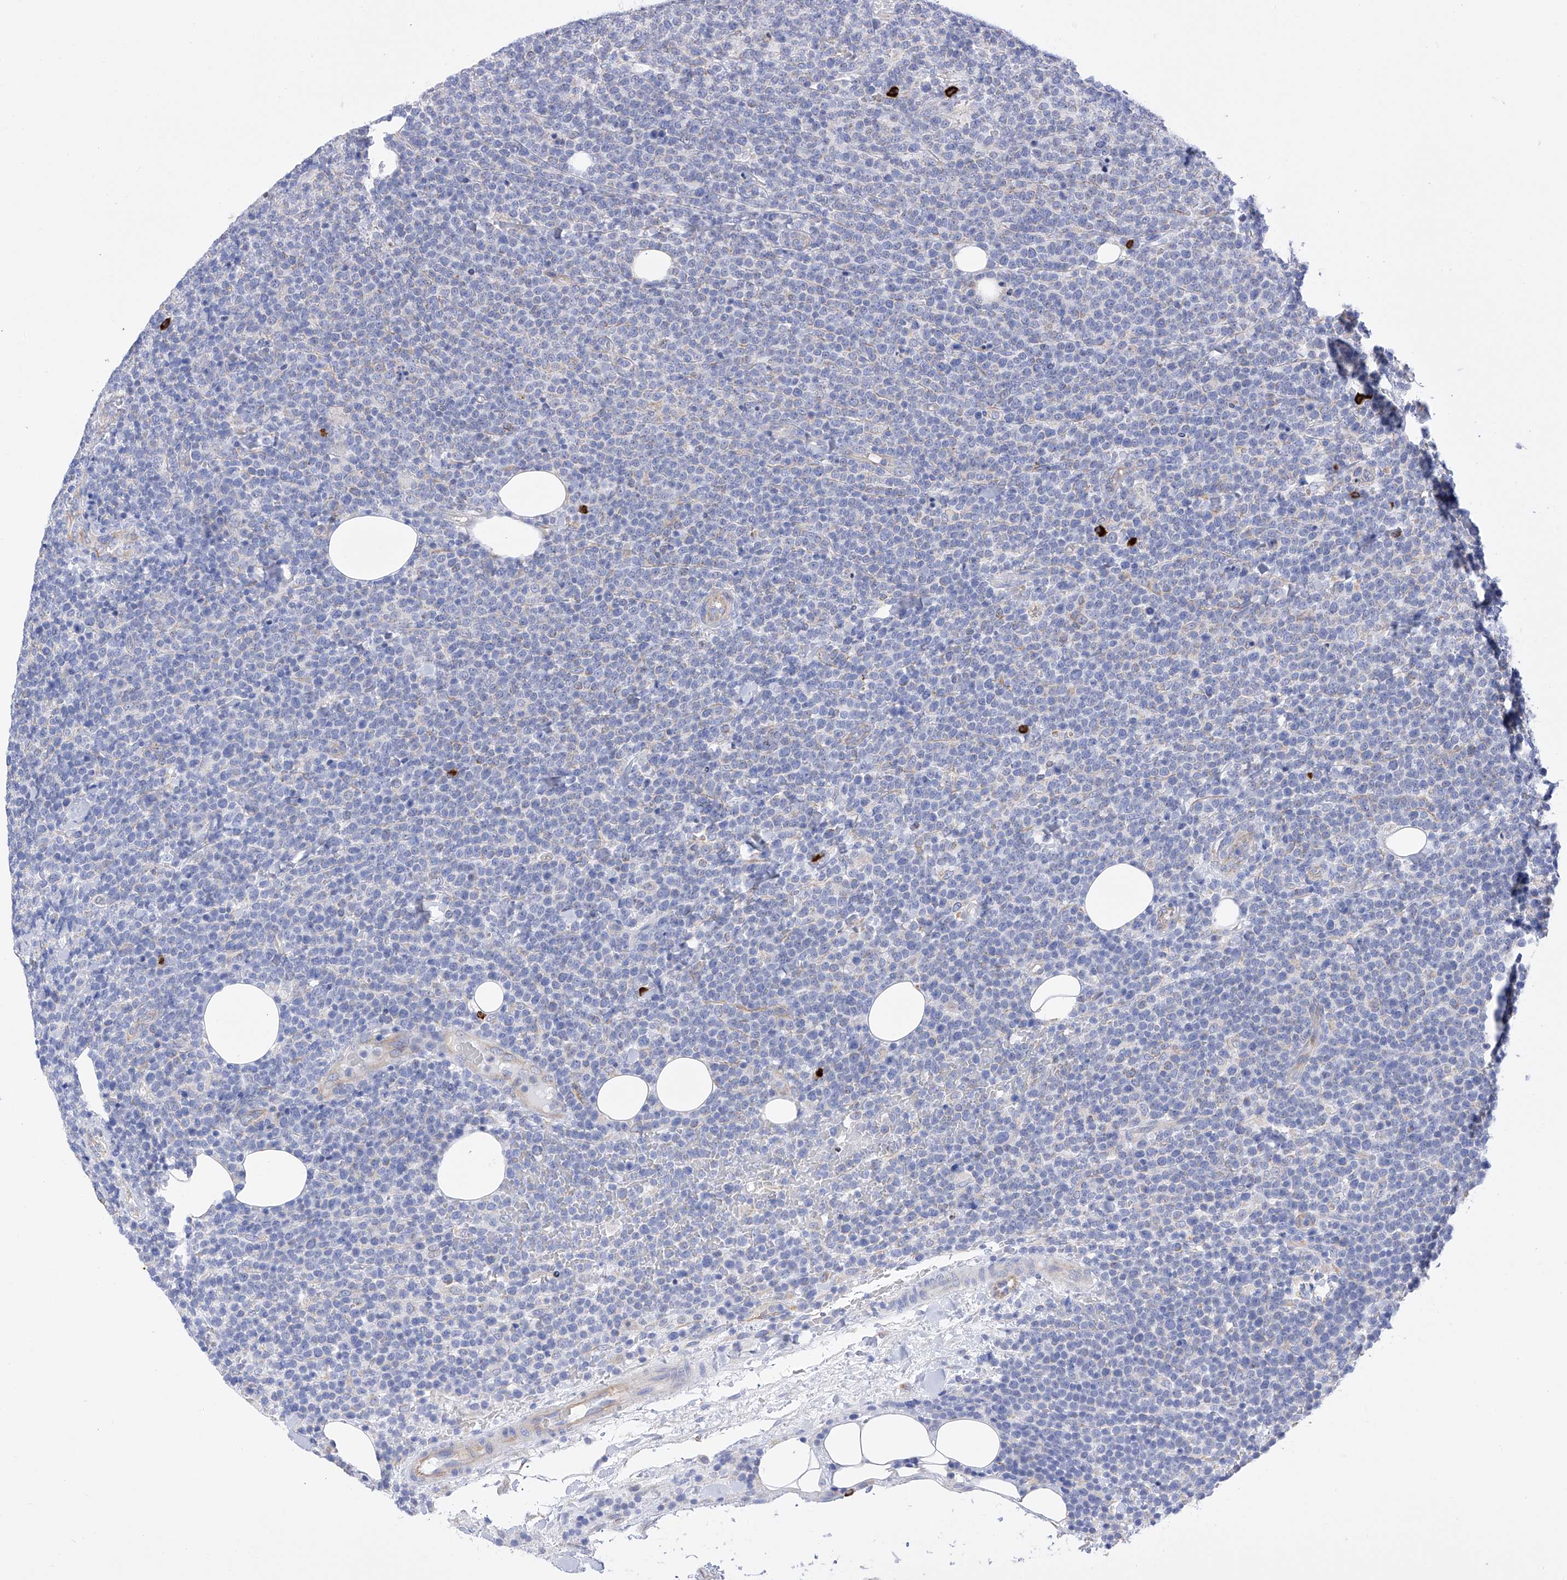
{"staining": {"intensity": "negative", "quantity": "none", "location": "none"}, "tissue": "lymphoma", "cell_type": "Tumor cells", "image_type": "cancer", "snomed": [{"axis": "morphology", "description": "Malignant lymphoma, non-Hodgkin's type, High grade"}, {"axis": "topography", "description": "Lymph node"}], "caption": "Immunohistochemistry (IHC) image of neoplastic tissue: lymphoma stained with DAB (3,3'-diaminobenzidine) reveals no significant protein positivity in tumor cells.", "gene": "FLG", "patient": {"sex": "male", "age": 61}}